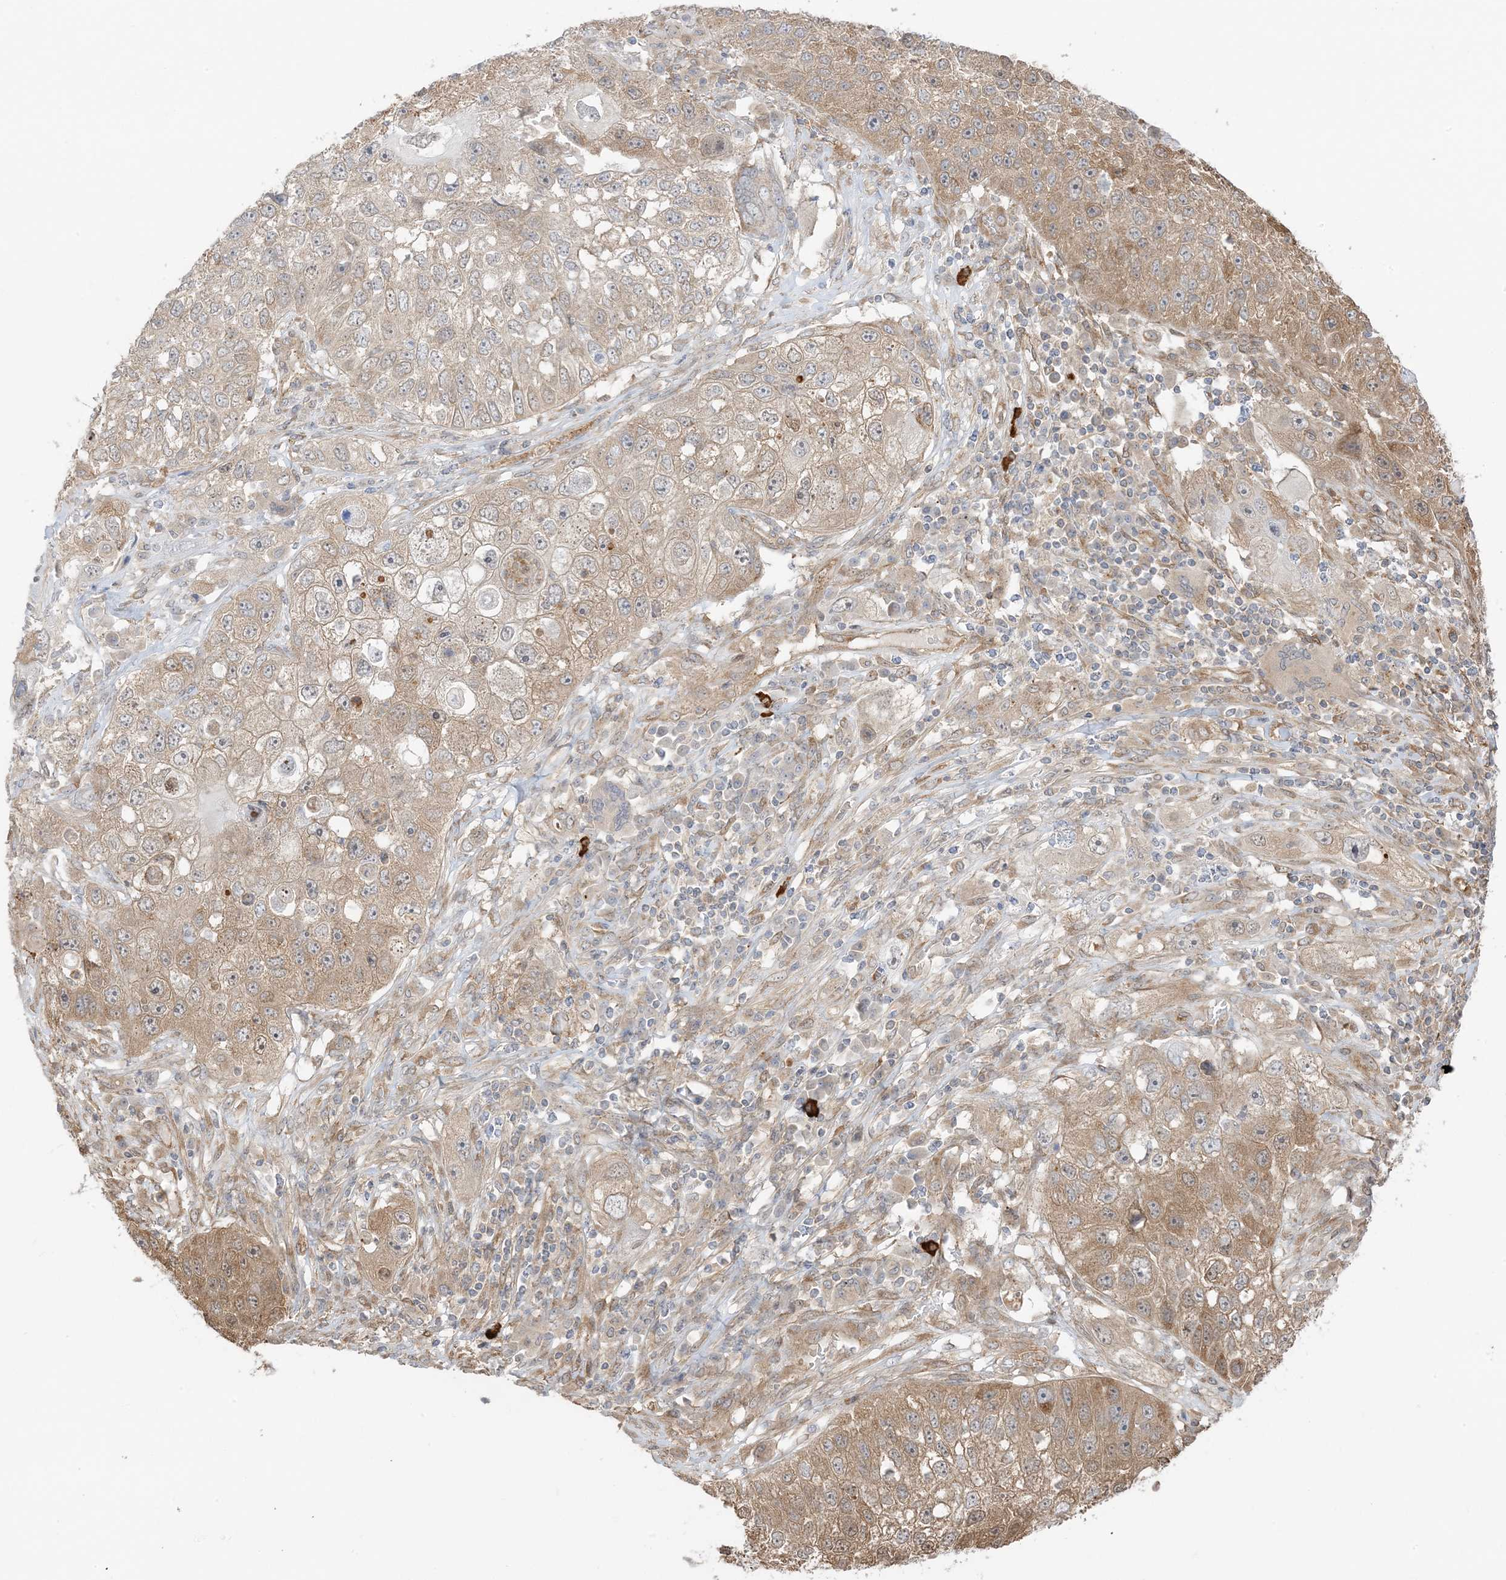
{"staining": {"intensity": "moderate", "quantity": "<25%", "location": "cytoplasmic/membranous,nuclear"}, "tissue": "lung cancer", "cell_type": "Tumor cells", "image_type": "cancer", "snomed": [{"axis": "morphology", "description": "Squamous cell carcinoma, NOS"}, {"axis": "topography", "description": "Lung"}], "caption": "An immunohistochemistry image of neoplastic tissue is shown. Protein staining in brown shows moderate cytoplasmic/membranous and nuclear positivity in squamous cell carcinoma (lung) within tumor cells.", "gene": "UBAP2L", "patient": {"sex": "male", "age": 61}}